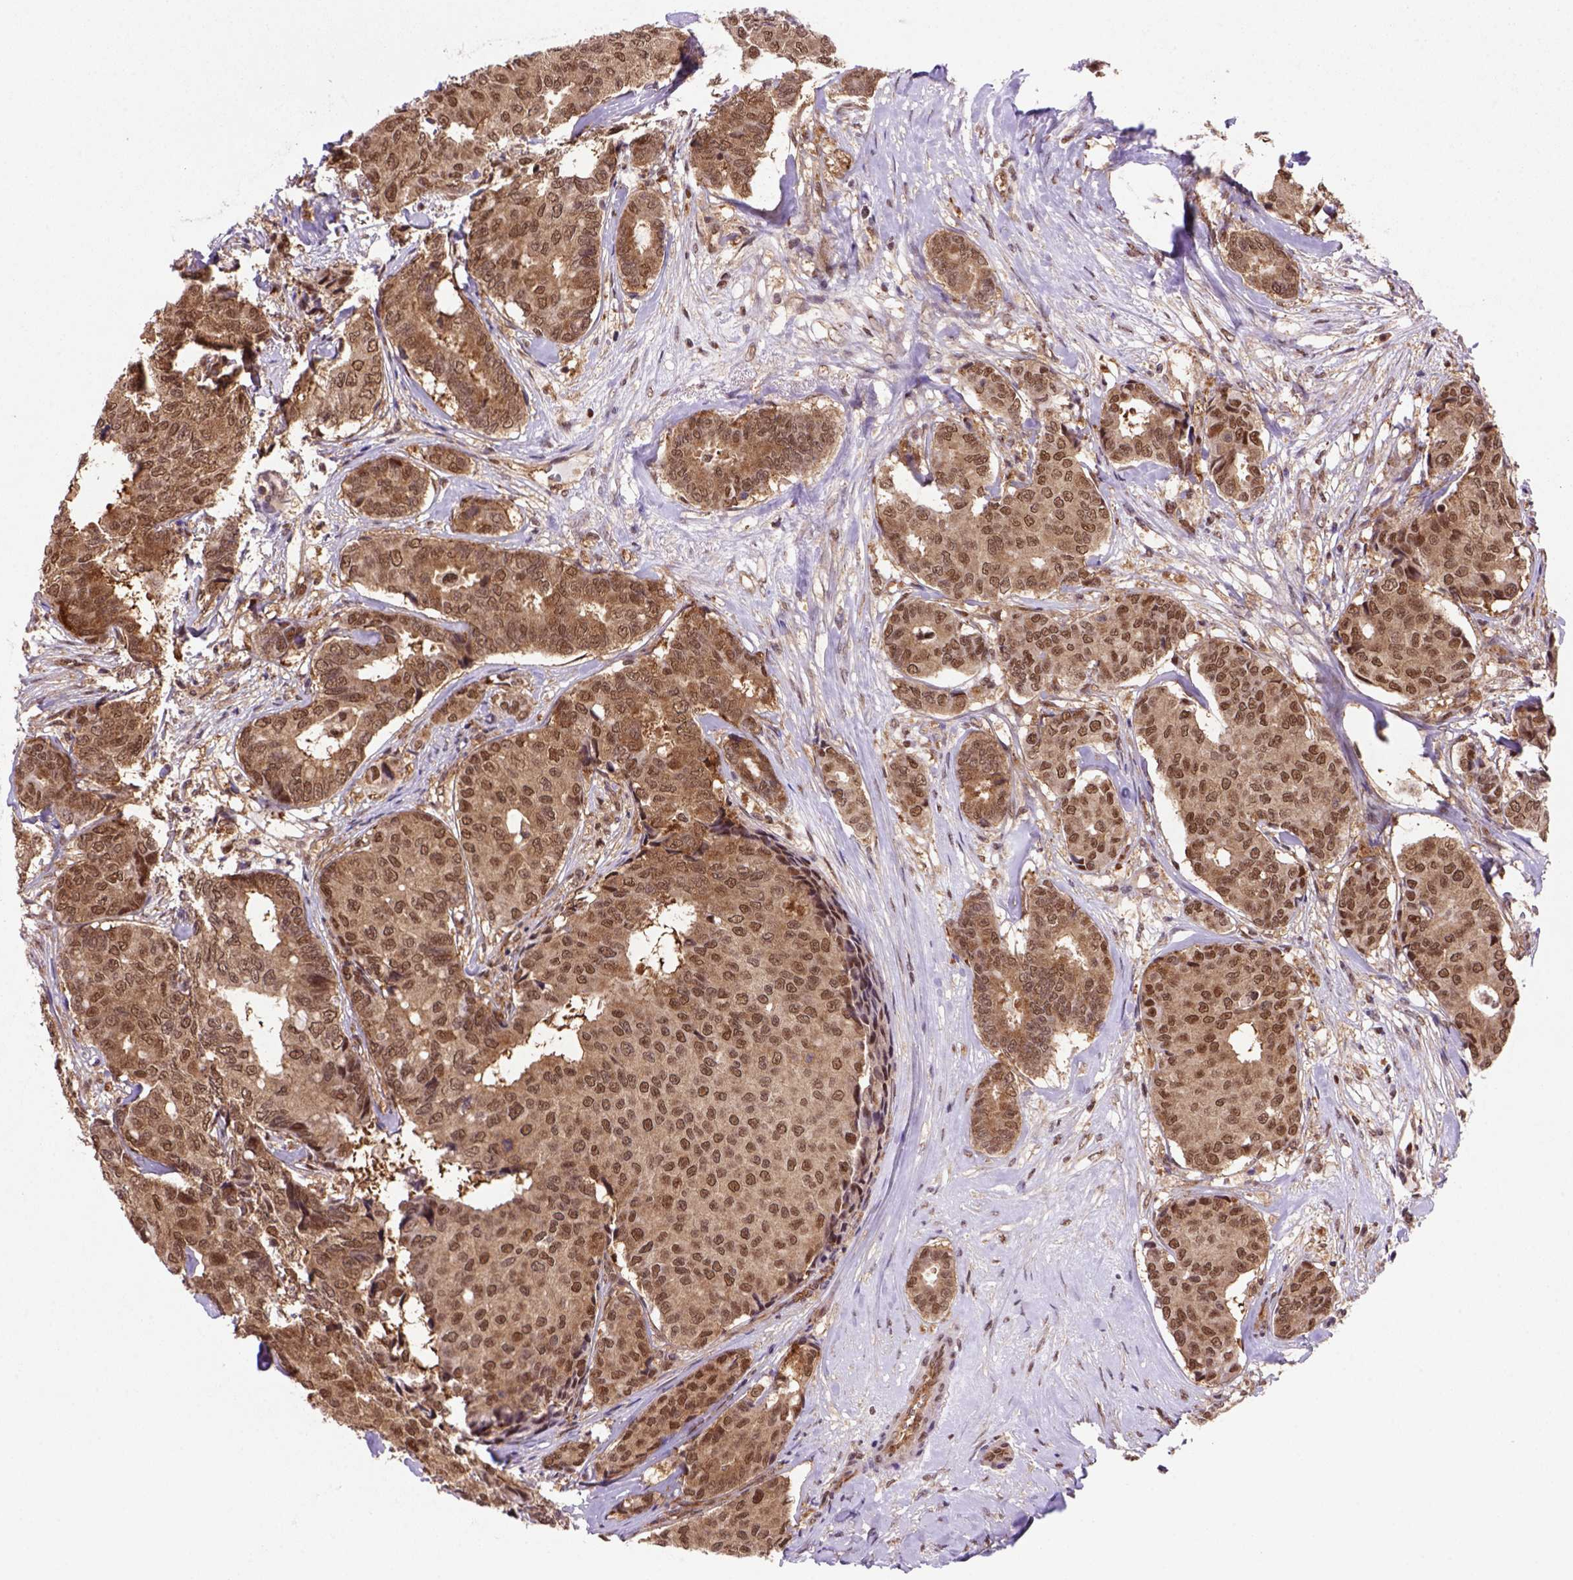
{"staining": {"intensity": "moderate", "quantity": ">75%", "location": "cytoplasmic/membranous,nuclear"}, "tissue": "breast cancer", "cell_type": "Tumor cells", "image_type": "cancer", "snomed": [{"axis": "morphology", "description": "Duct carcinoma"}, {"axis": "topography", "description": "Breast"}], "caption": "Breast cancer stained with DAB (3,3'-diaminobenzidine) IHC exhibits medium levels of moderate cytoplasmic/membranous and nuclear staining in approximately >75% of tumor cells.", "gene": "PSMC2", "patient": {"sex": "female", "age": 75}}